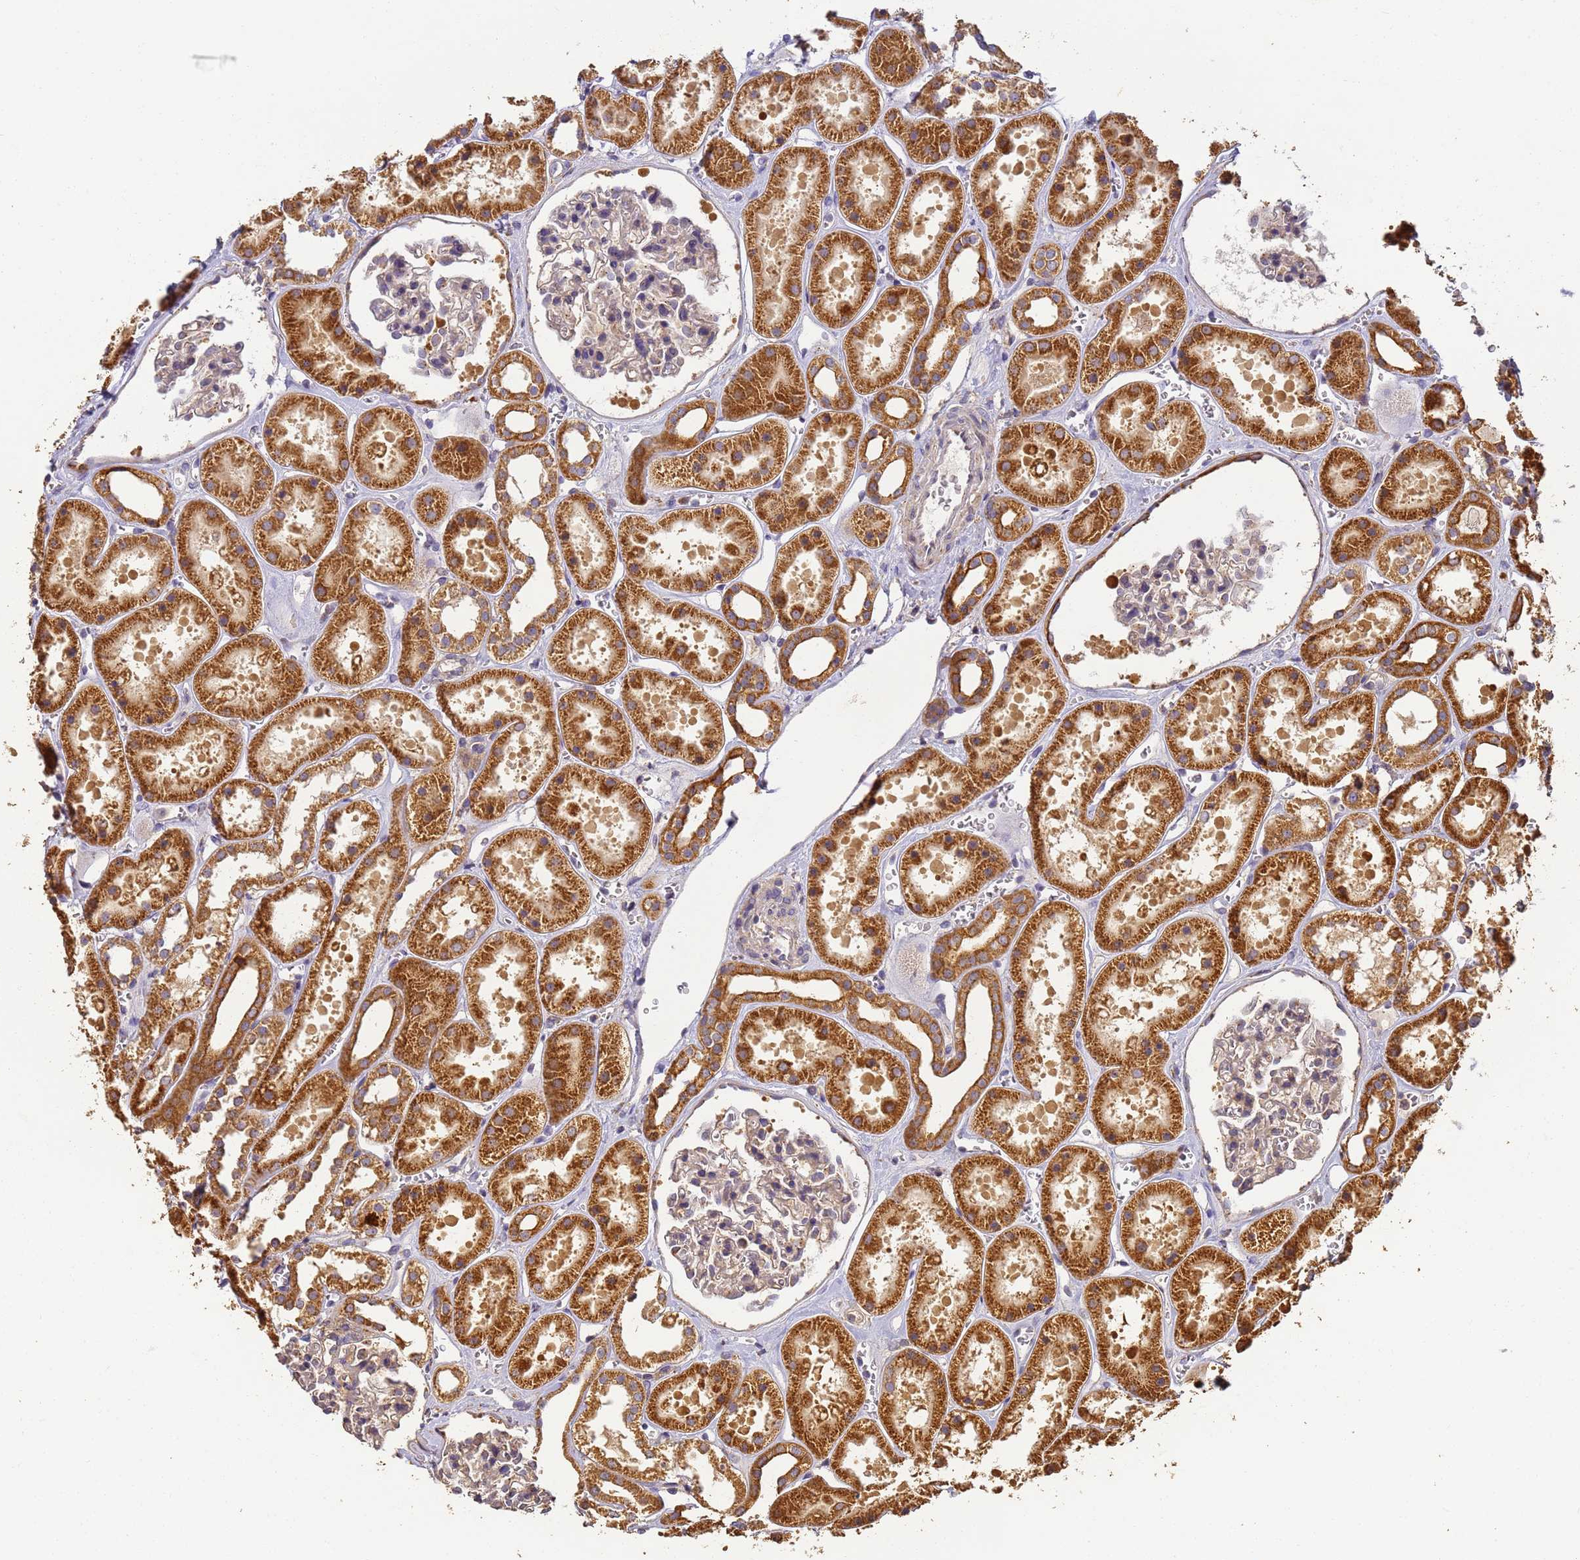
{"staining": {"intensity": "weak", "quantity": "<25%", "location": "cytoplasmic/membranous"}, "tissue": "kidney", "cell_type": "Cells in glomeruli", "image_type": "normal", "snomed": [{"axis": "morphology", "description": "Normal tissue, NOS"}, {"axis": "topography", "description": "Kidney"}], "caption": "IHC image of benign human kidney stained for a protein (brown), which demonstrates no expression in cells in glomeruli.", "gene": "TIGAR", "patient": {"sex": "female", "age": 41}}